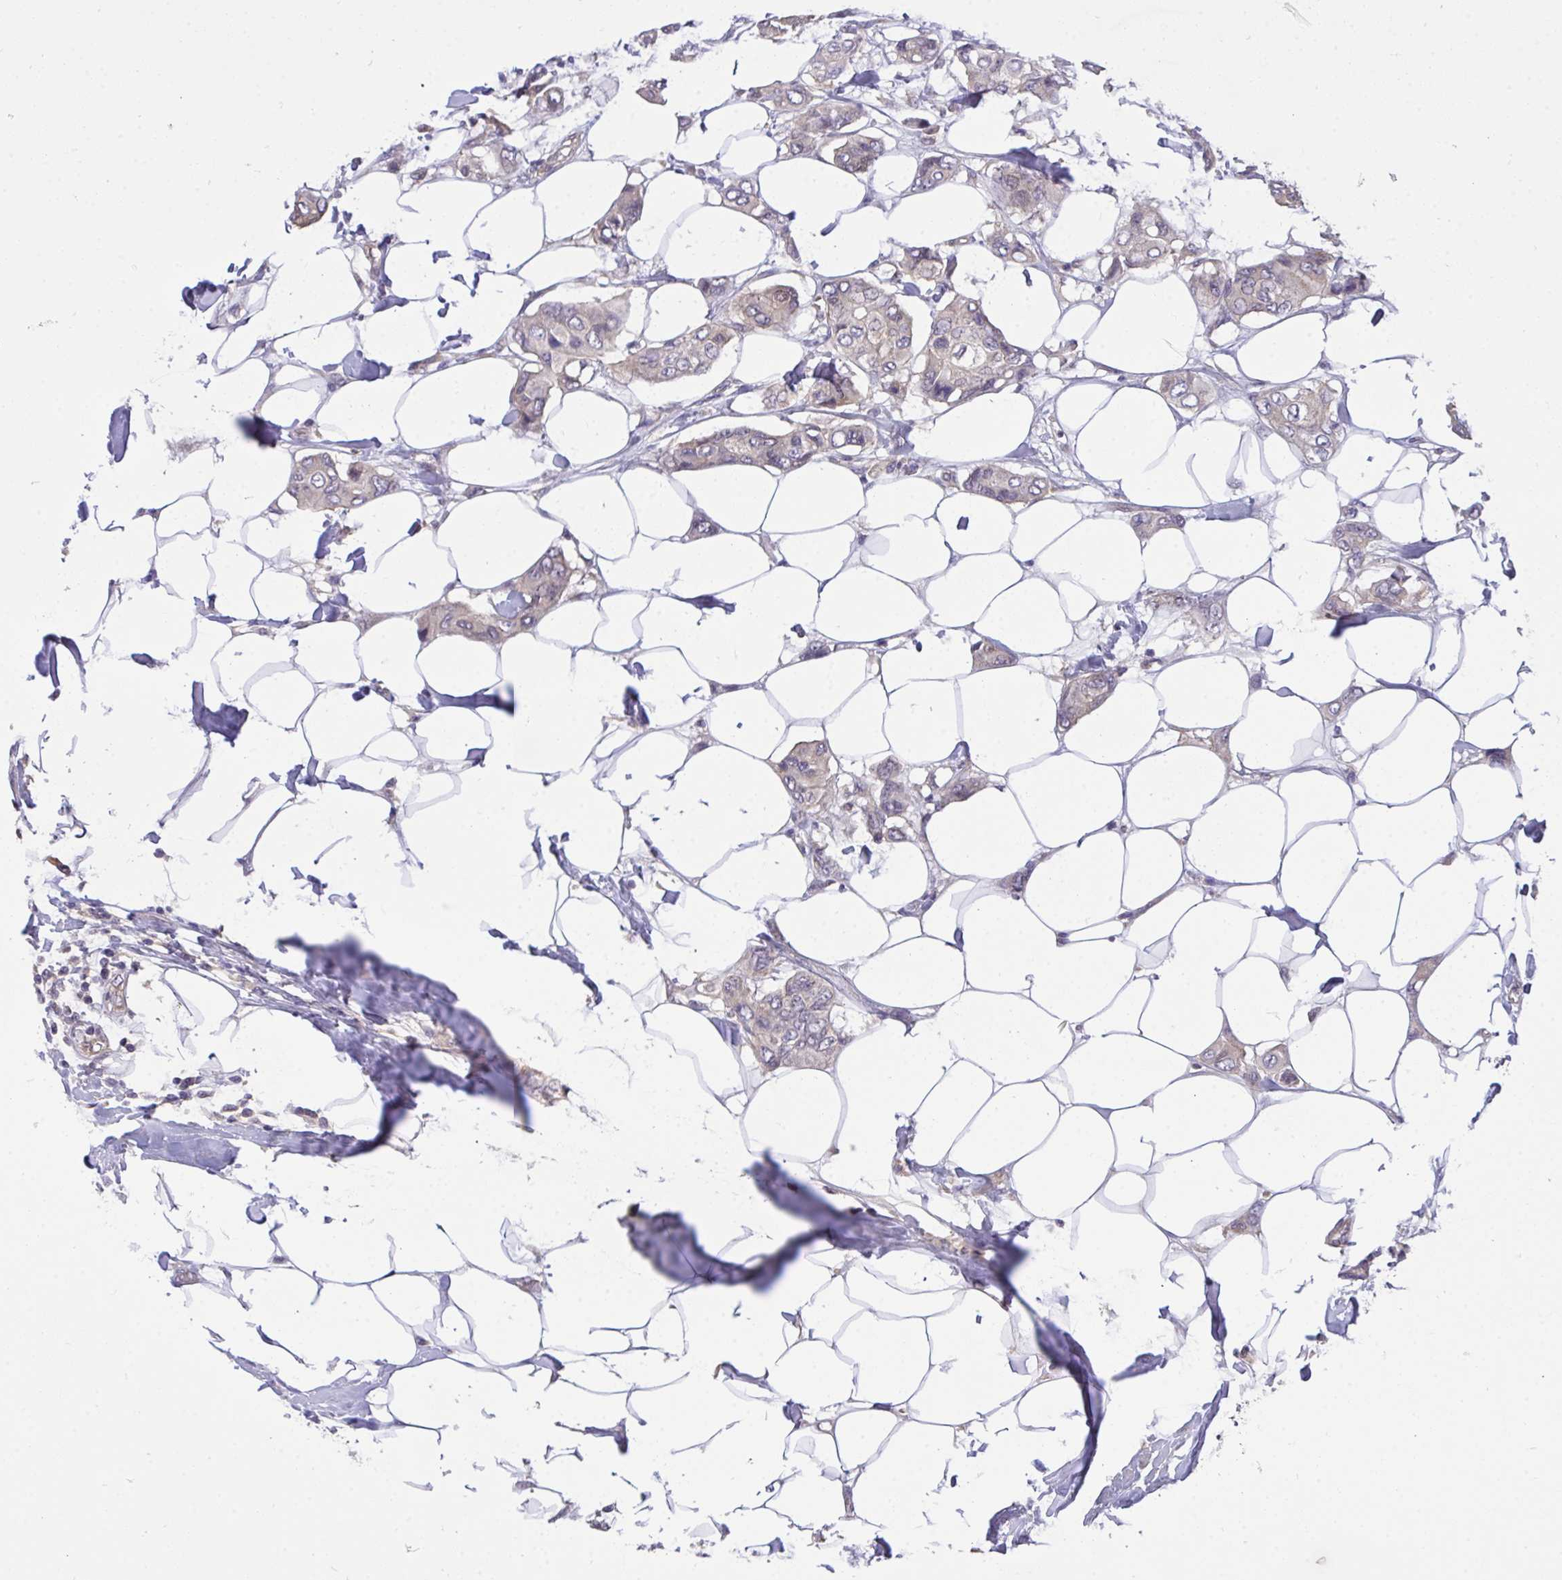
{"staining": {"intensity": "negative", "quantity": "none", "location": "none"}, "tissue": "breast cancer", "cell_type": "Tumor cells", "image_type": "cancer", "snomed": [{"axis": "morphology", "description": "Lobular carcinoma"}, {"axis": "topography", "description": "Breast"}], "caption": "DAB immunohistochemical staining of breast lobular carcinoma reveals no significant staining in tumor cells.", "gene": "C19orf54", "patient": {"sex": "female", "age": 51}}